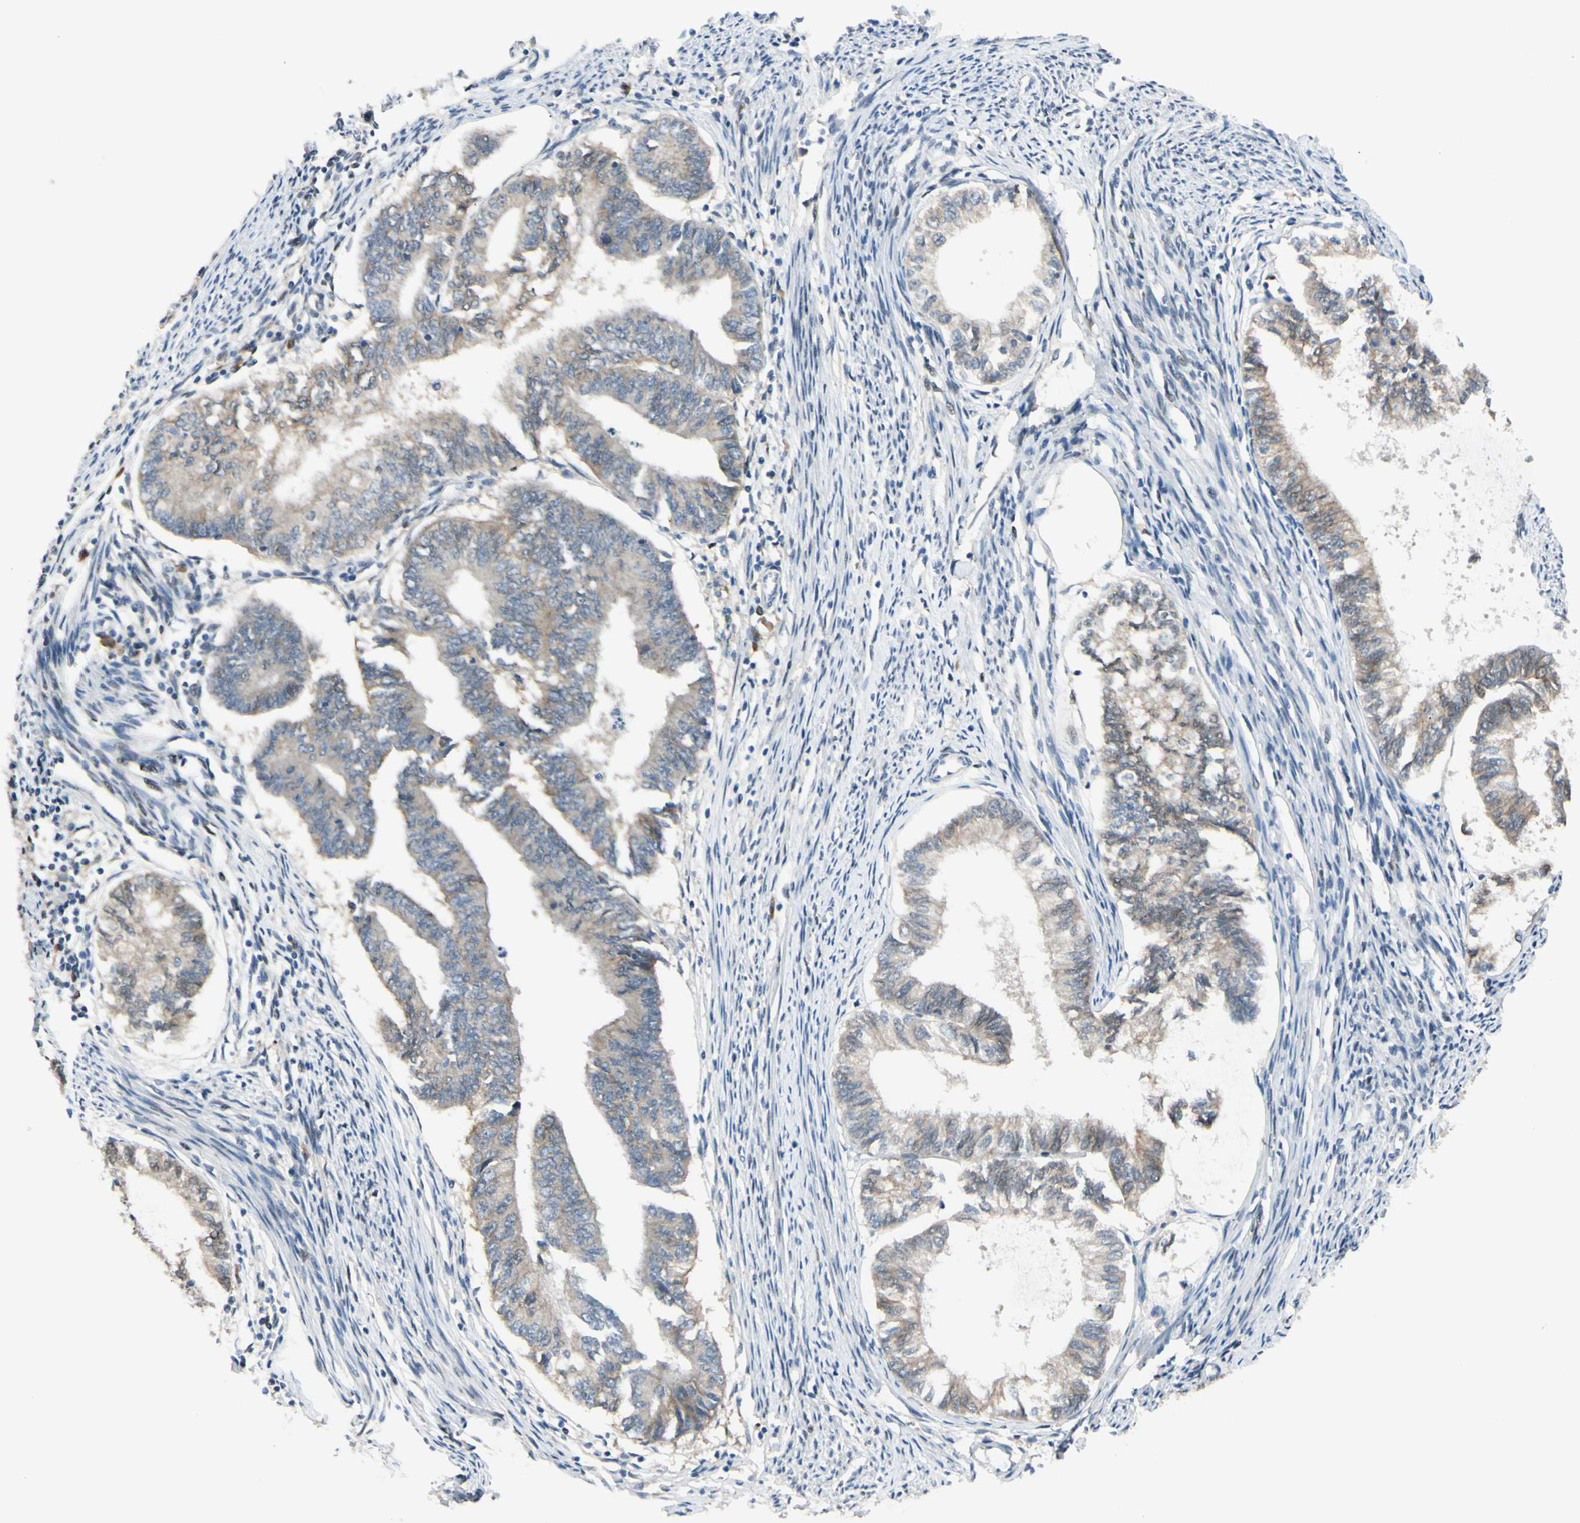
{"staining": {"intensity": "weak", "quantity": ">75%", "location": "cytoplasmic/membranous"}, "tissue": "endometrial cancer", "cell_type": "Tumor cells", "image_type": "cancer", "snomed": [{"axis": "morphology", "description": "Adenocarcinoma, NOS"}, {"axis": "topography", "description": "Endometrium"}], "caption": "Immunohistochemistry (IHC) of human endometrial cancer displays low levels of weak cytoplasmic/membranous staining in approximately >75% of tumor cells. (DAB (3,3'-diaminobenzidine) IHC with brightfield microscopy, high magnification).", "gene": "PTTG1", "patient": {"sex": "female", "age": 86}}